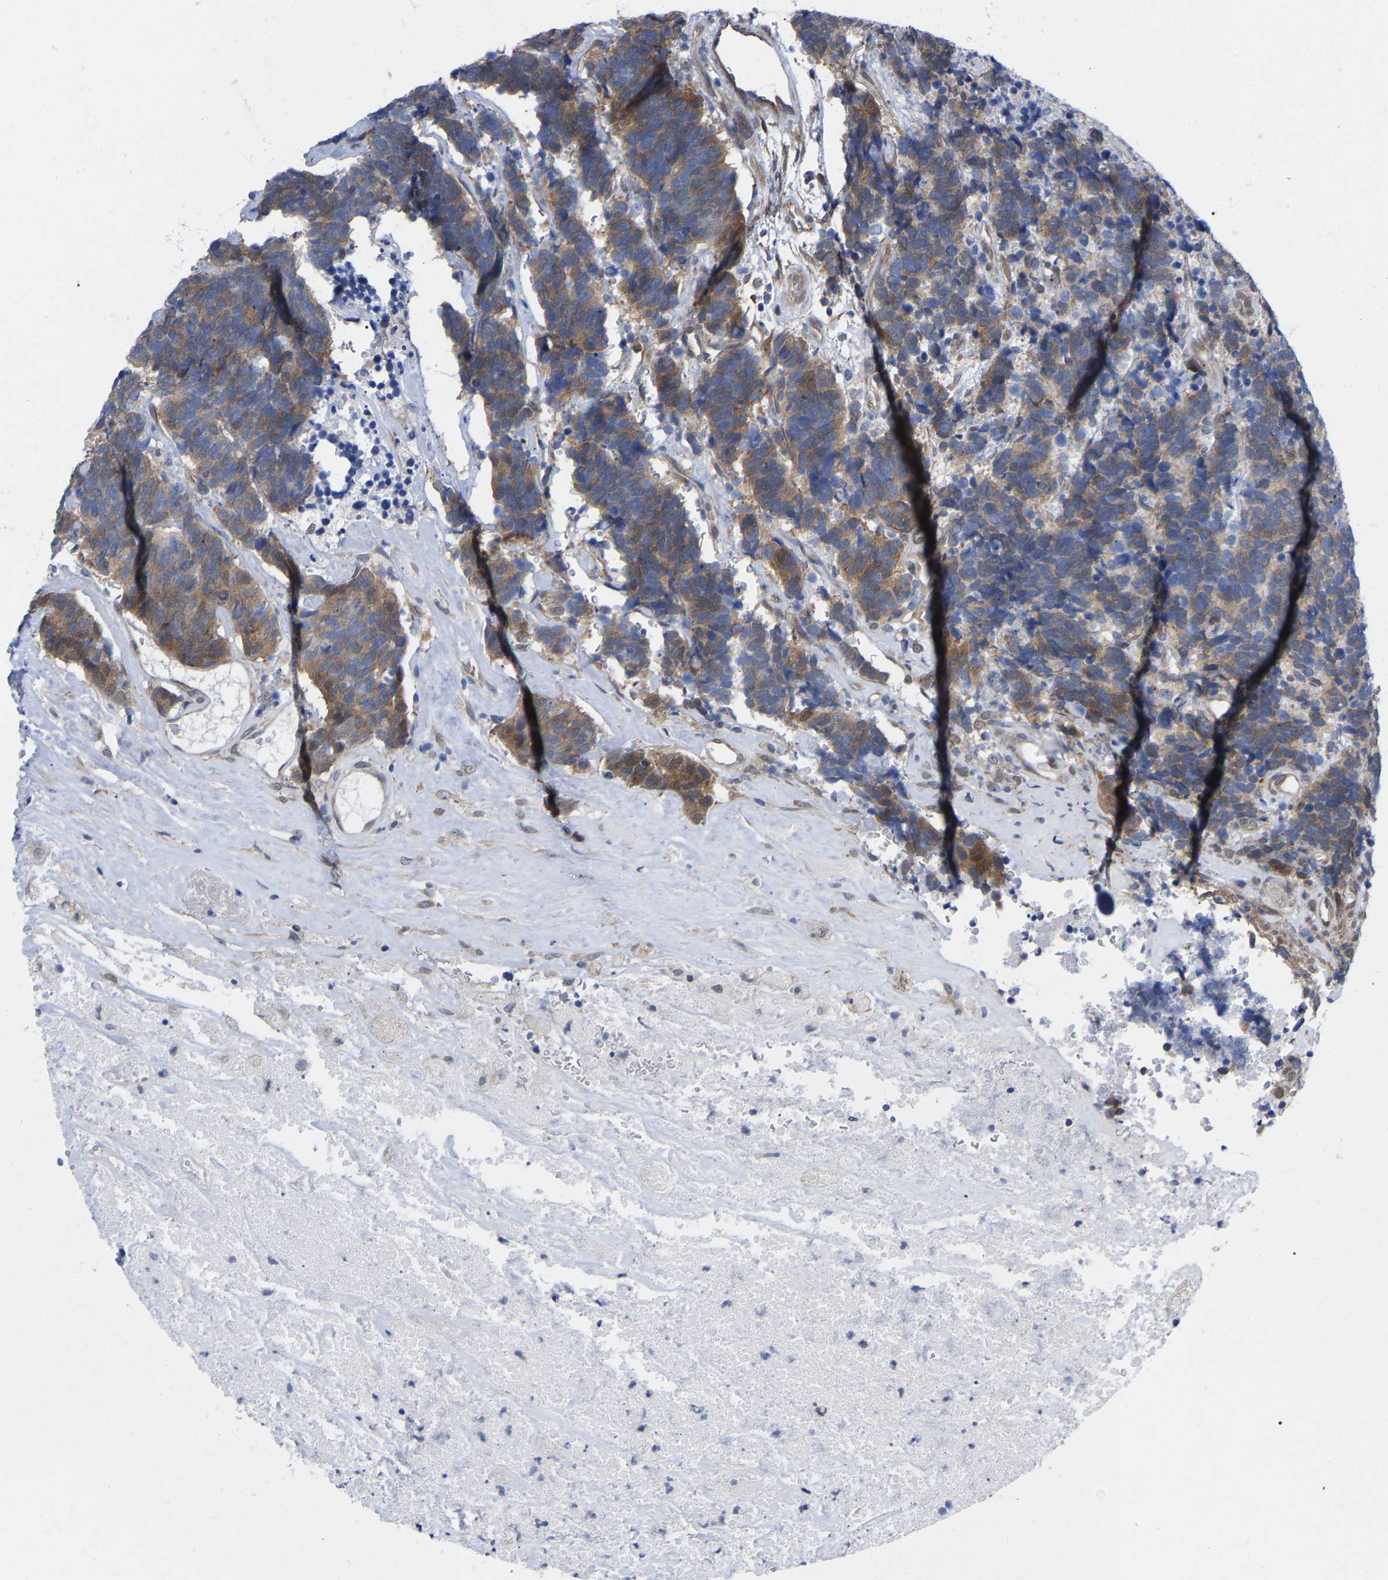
{"staining": {"intensity": "moderate", "quantity": ">75%", "location": "cytoplasmic/membranous"}, "tissue": "carcinoid", "cell_type": "Tumor cells", "image_type": "cancer", "snomed": [{"axis": "morphology", "description": "Carcinoma, NOS"}, {"axis": "morphology", "description": "Carcinoid, malignant, NOS"}, {"axis": "topography", "description": "Urinary bladder"}], "caption": "The photomicrograph demonstrates immunohistochemical staining of carcinoma. There is moderate cytoplasmic/membranous positivity is identified in about >75% of tumor cells.", "gene": "UBE4B", "patient": {"sex": "male", "age": 57}}